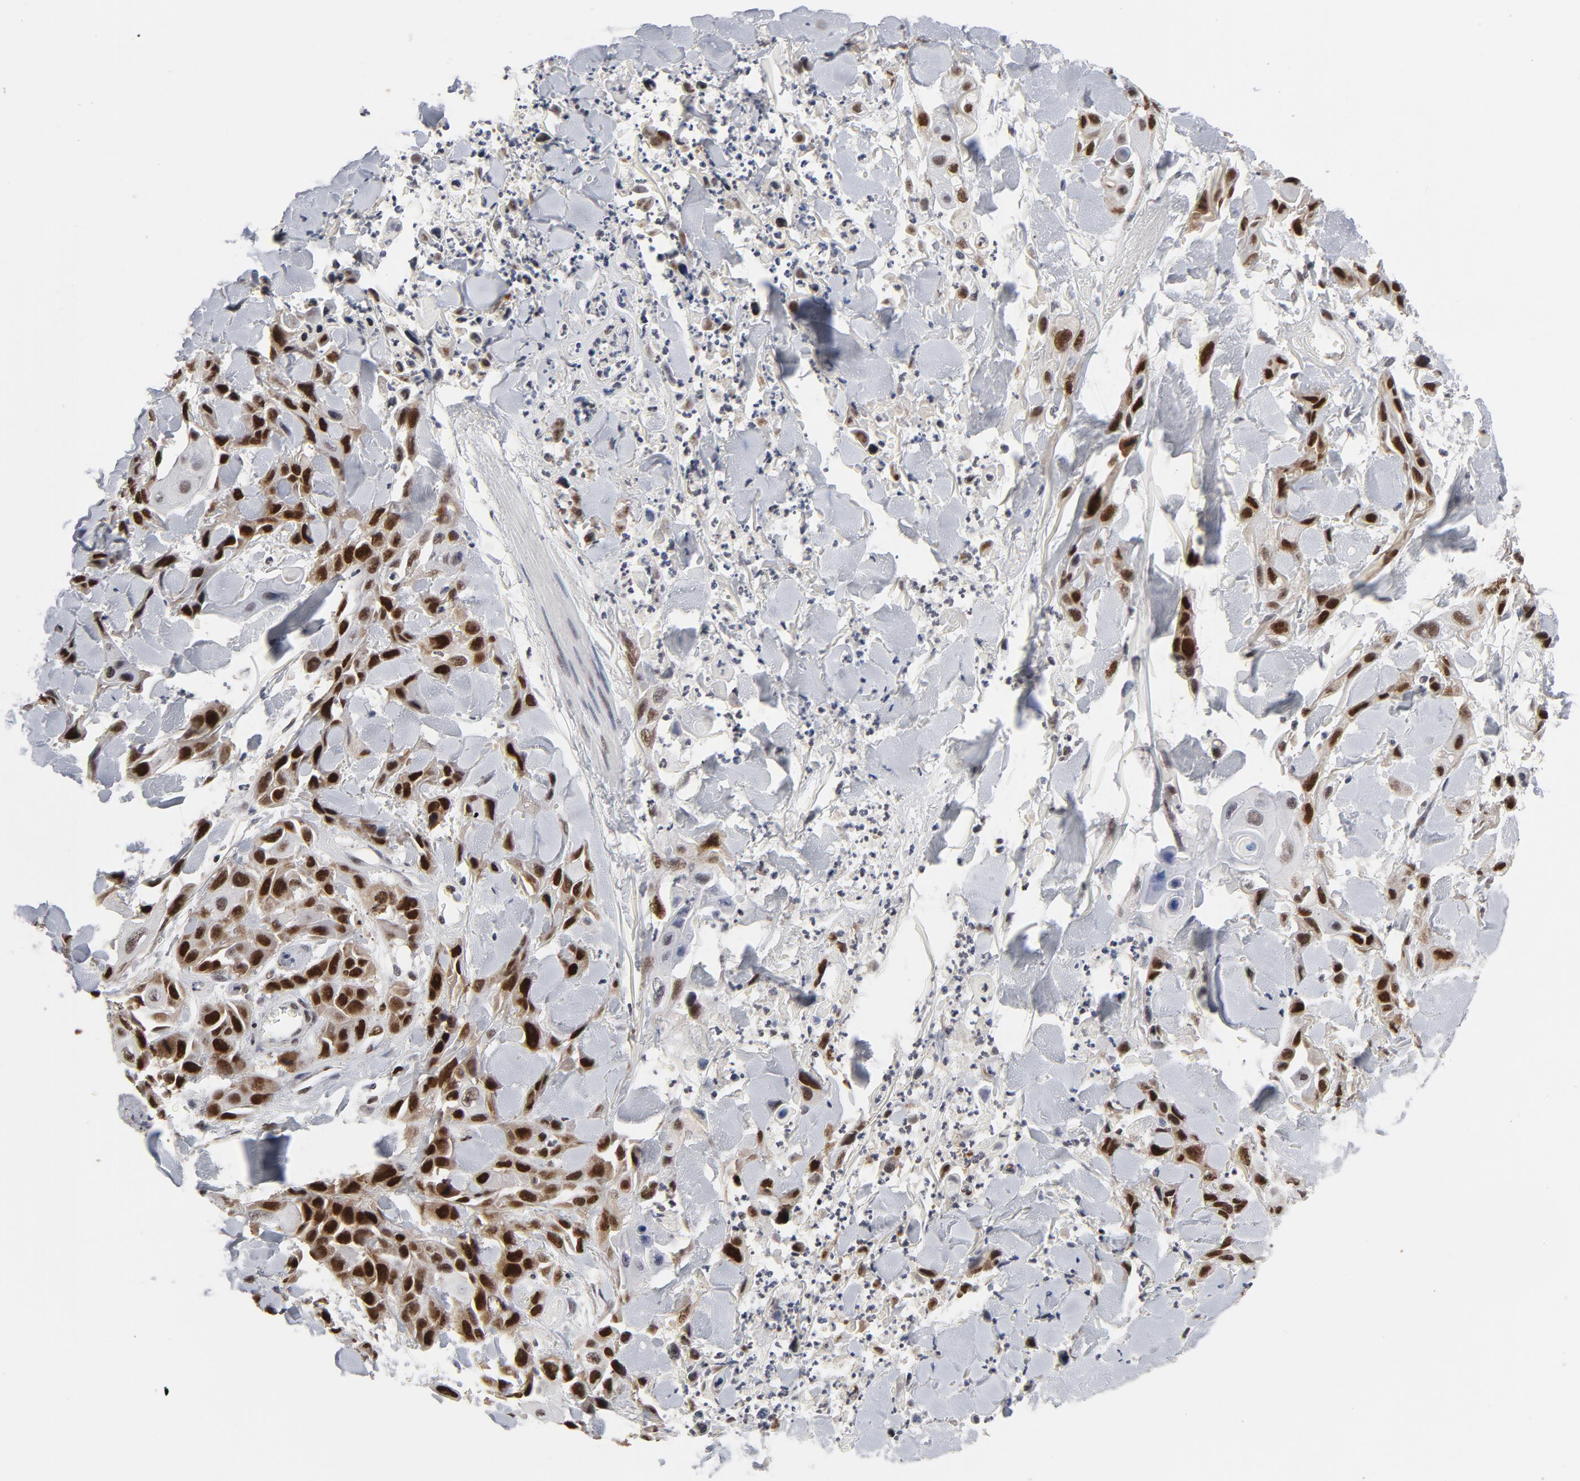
{"staining": {"intensity": "strong", "quantity": "25%-75%", "location": "nuclear"}, "tissue": "skin cancer", "cell_type": "Tumor cells", "image_type": "cancer", "snomed": [{"axis": "morphology", "description": "Squamous cell carcinoma, NOS"}, {"axis": "topography", "description": "Skin"}, {"axis": "topography", "description": "Anal"}], "caption": "A brown stain highlights strong nuclear expression of a protein in human skin cancer (squamous cell carcinoma) tumor cells.", "gene": "RFC4", "patient": {"sex": "female", "age": 55}}